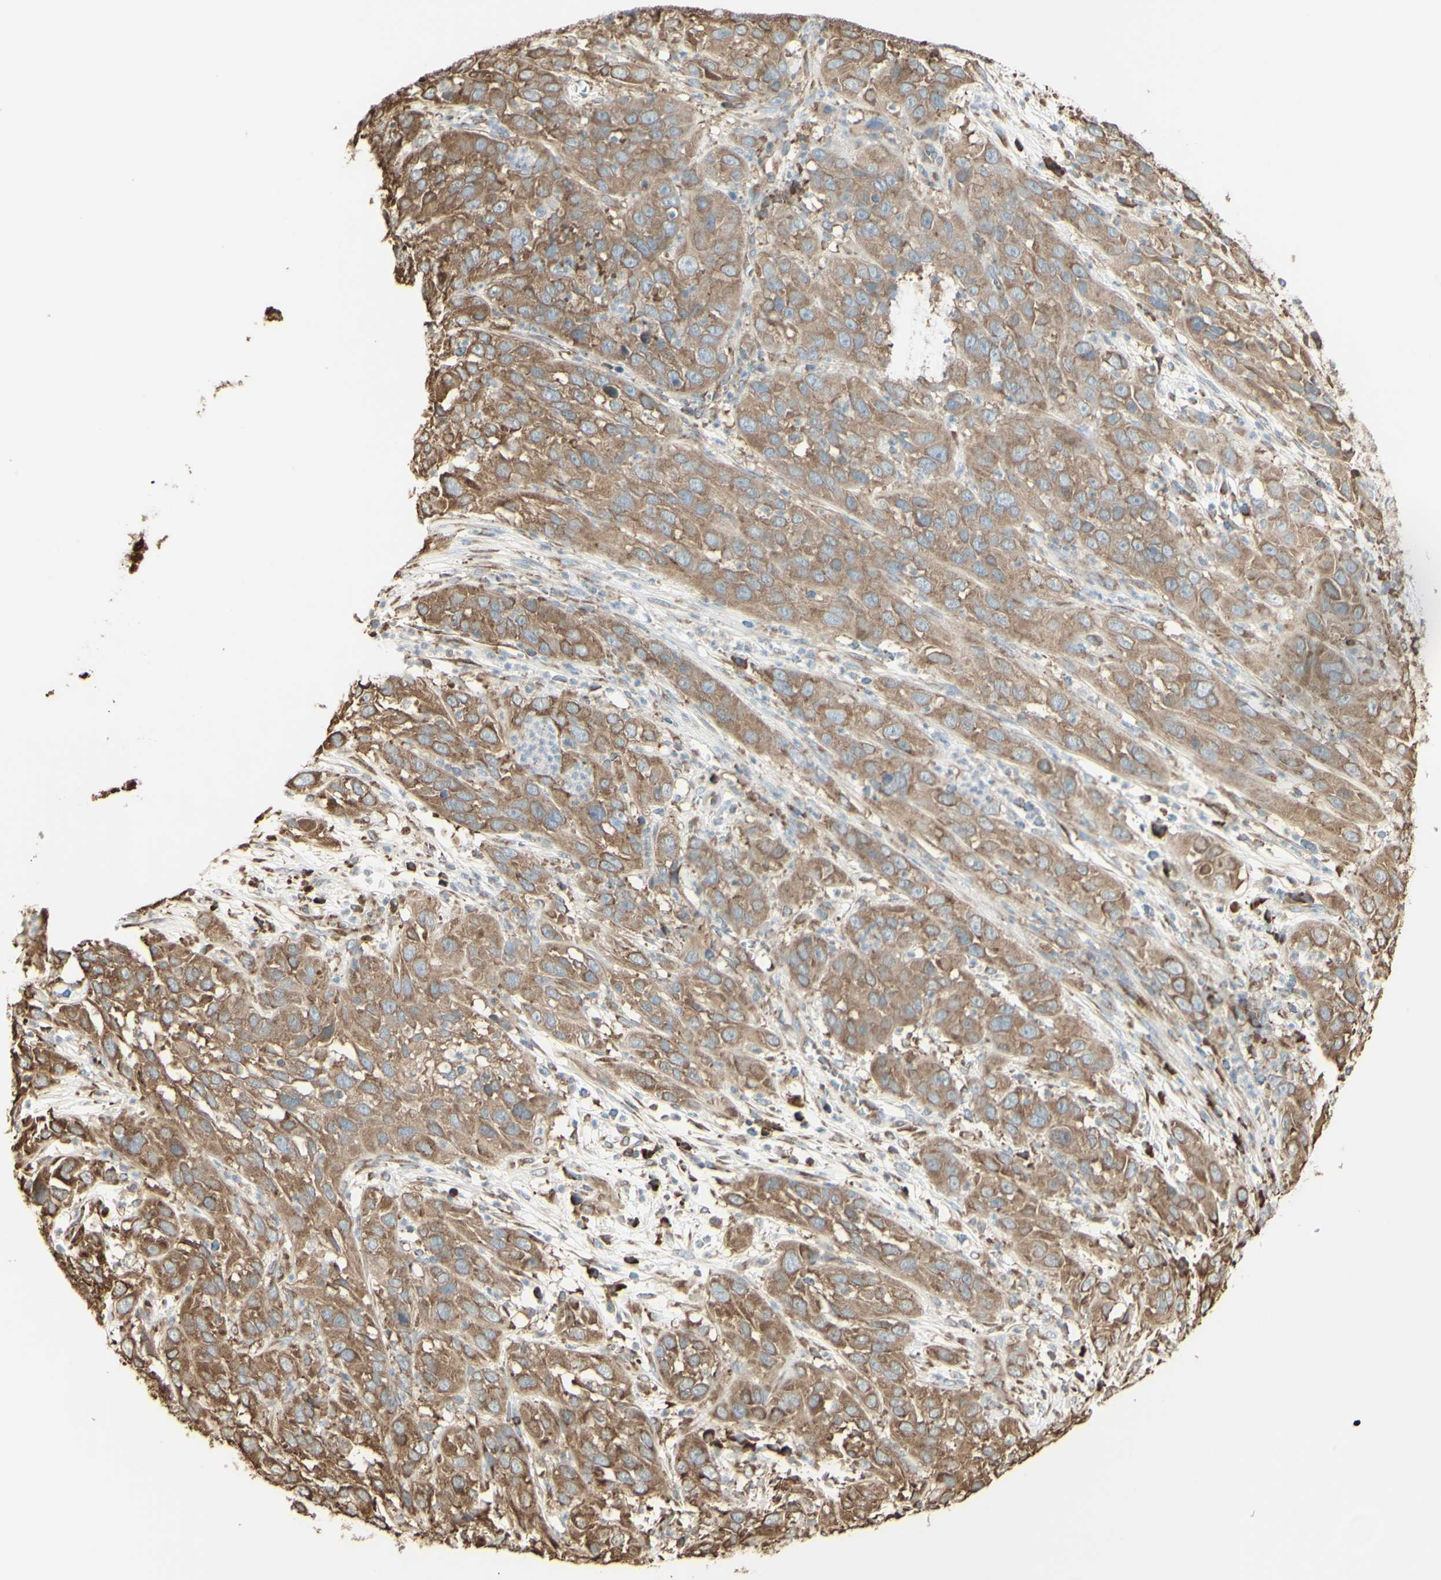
{"staining": {"intensity": "weak", "quantity": ">75%", "location": "cytoplasmic/membranous"}, "tissue": "cervical cancer", "cell_type": "Tumor cells", "image_type": "cancer", "snomed": [{"axis": "morphology", "description": "Squamous cell carcinoma, NOS"}, {"axis": "topography", "description": "Cervix"}], "caption": "Immunohistochemical staining of human cervical cancer (squamous cell carcinoma) displays low levels of weak cytoplasmic/membranous expression in about >75% of tumor cells. The staining is performed using DAB (3,3'-diaminobenzidine) brown chromogen to label protein expression. The nuclei are counter-stained blue using hematoxylin.", "gene": "EEF1B2", "patient": {"sex": "female", "age": 32}}